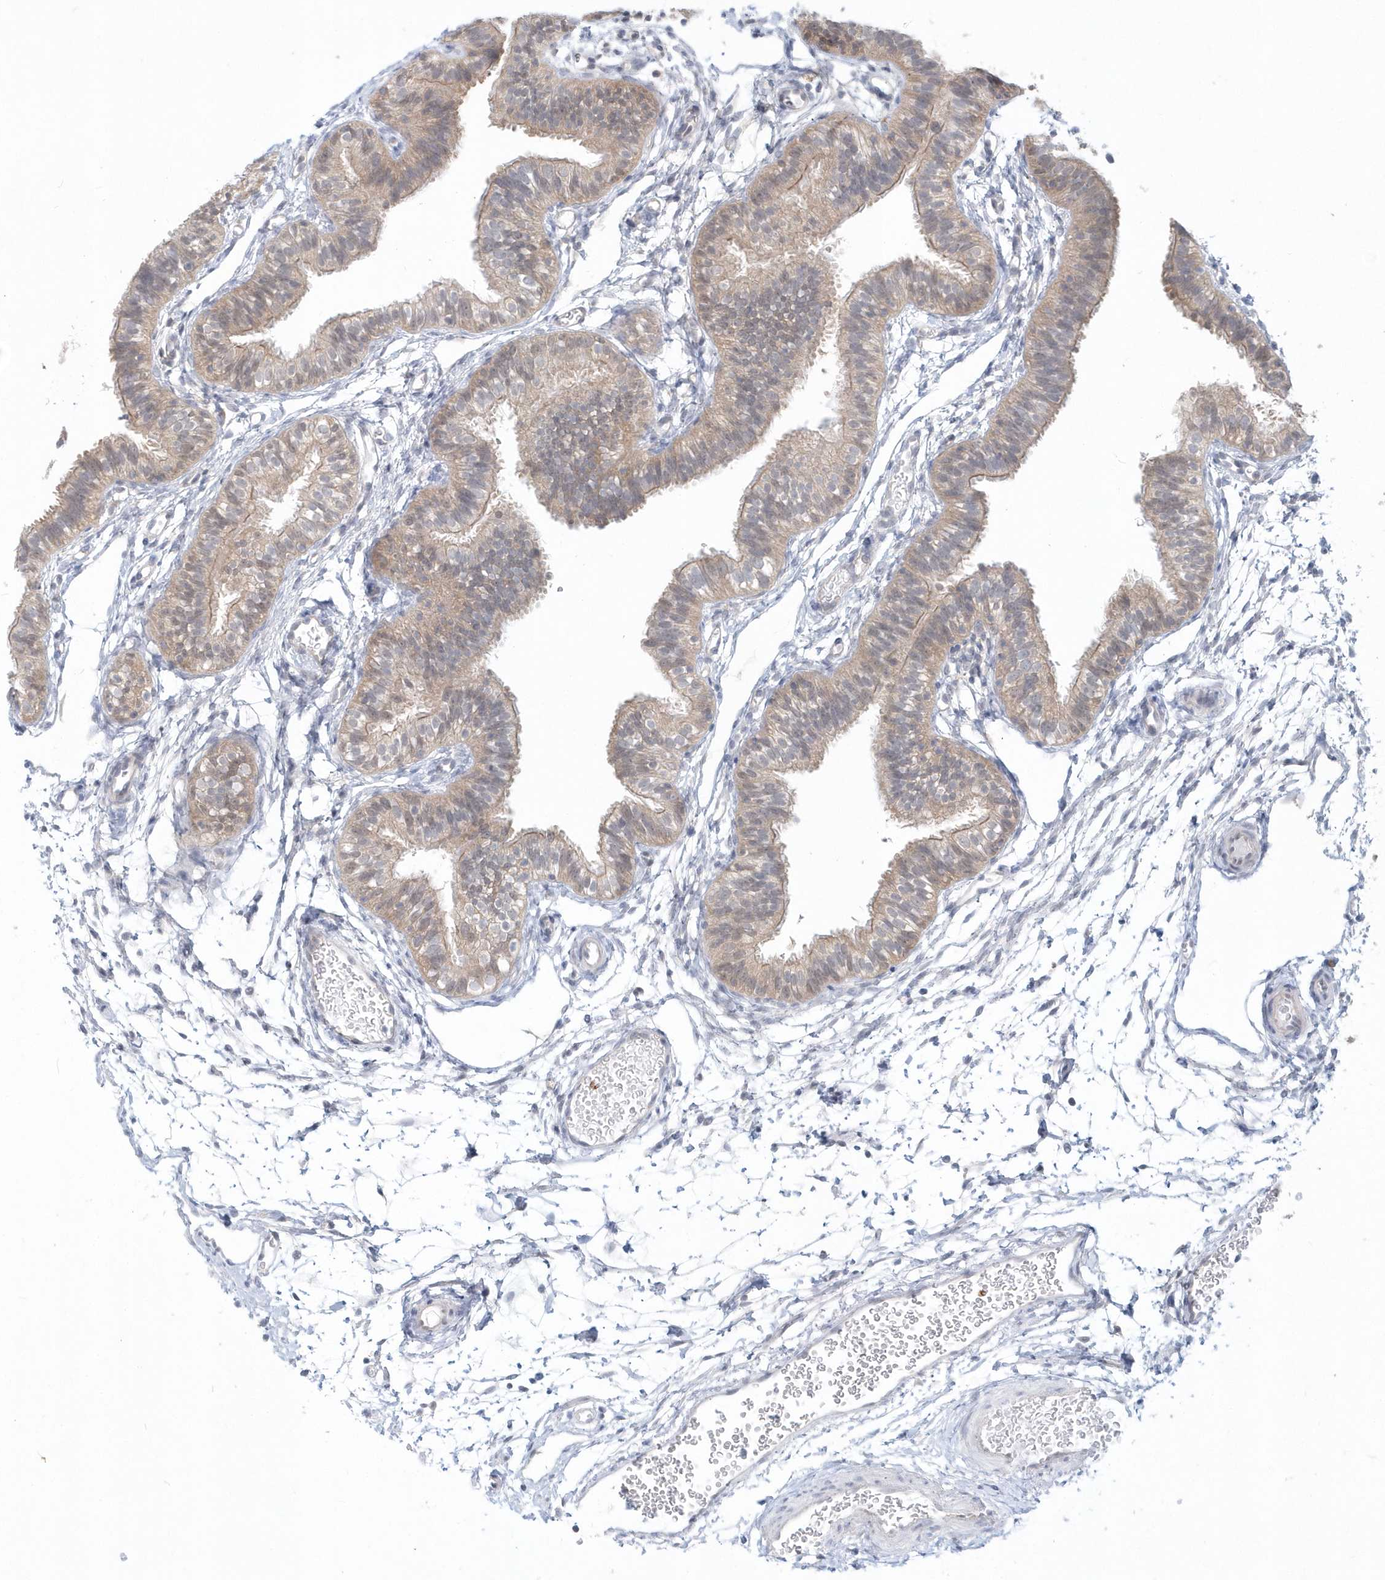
{"staining": {"intensity": "moderate", "quantity": ">75%", "location": "cytoplasmic/membranous"}, "tissue": "fallopian tube", "cell_type": "Glandular cells", "image_type": "normal", "snomed": [{"axis": "morphology", "description": "Normal tissue, NOS"}, {"axis": "topography", "description": "Fallopian tube"}], "caption": "This image displays IHC staining of normal fallopian tube, with medium moderate cytoplasmic/membranous positivity in approximately >75% of glandular cells.", "gene": "RNF7", "patient": {"sex": "female", "age": 35}}